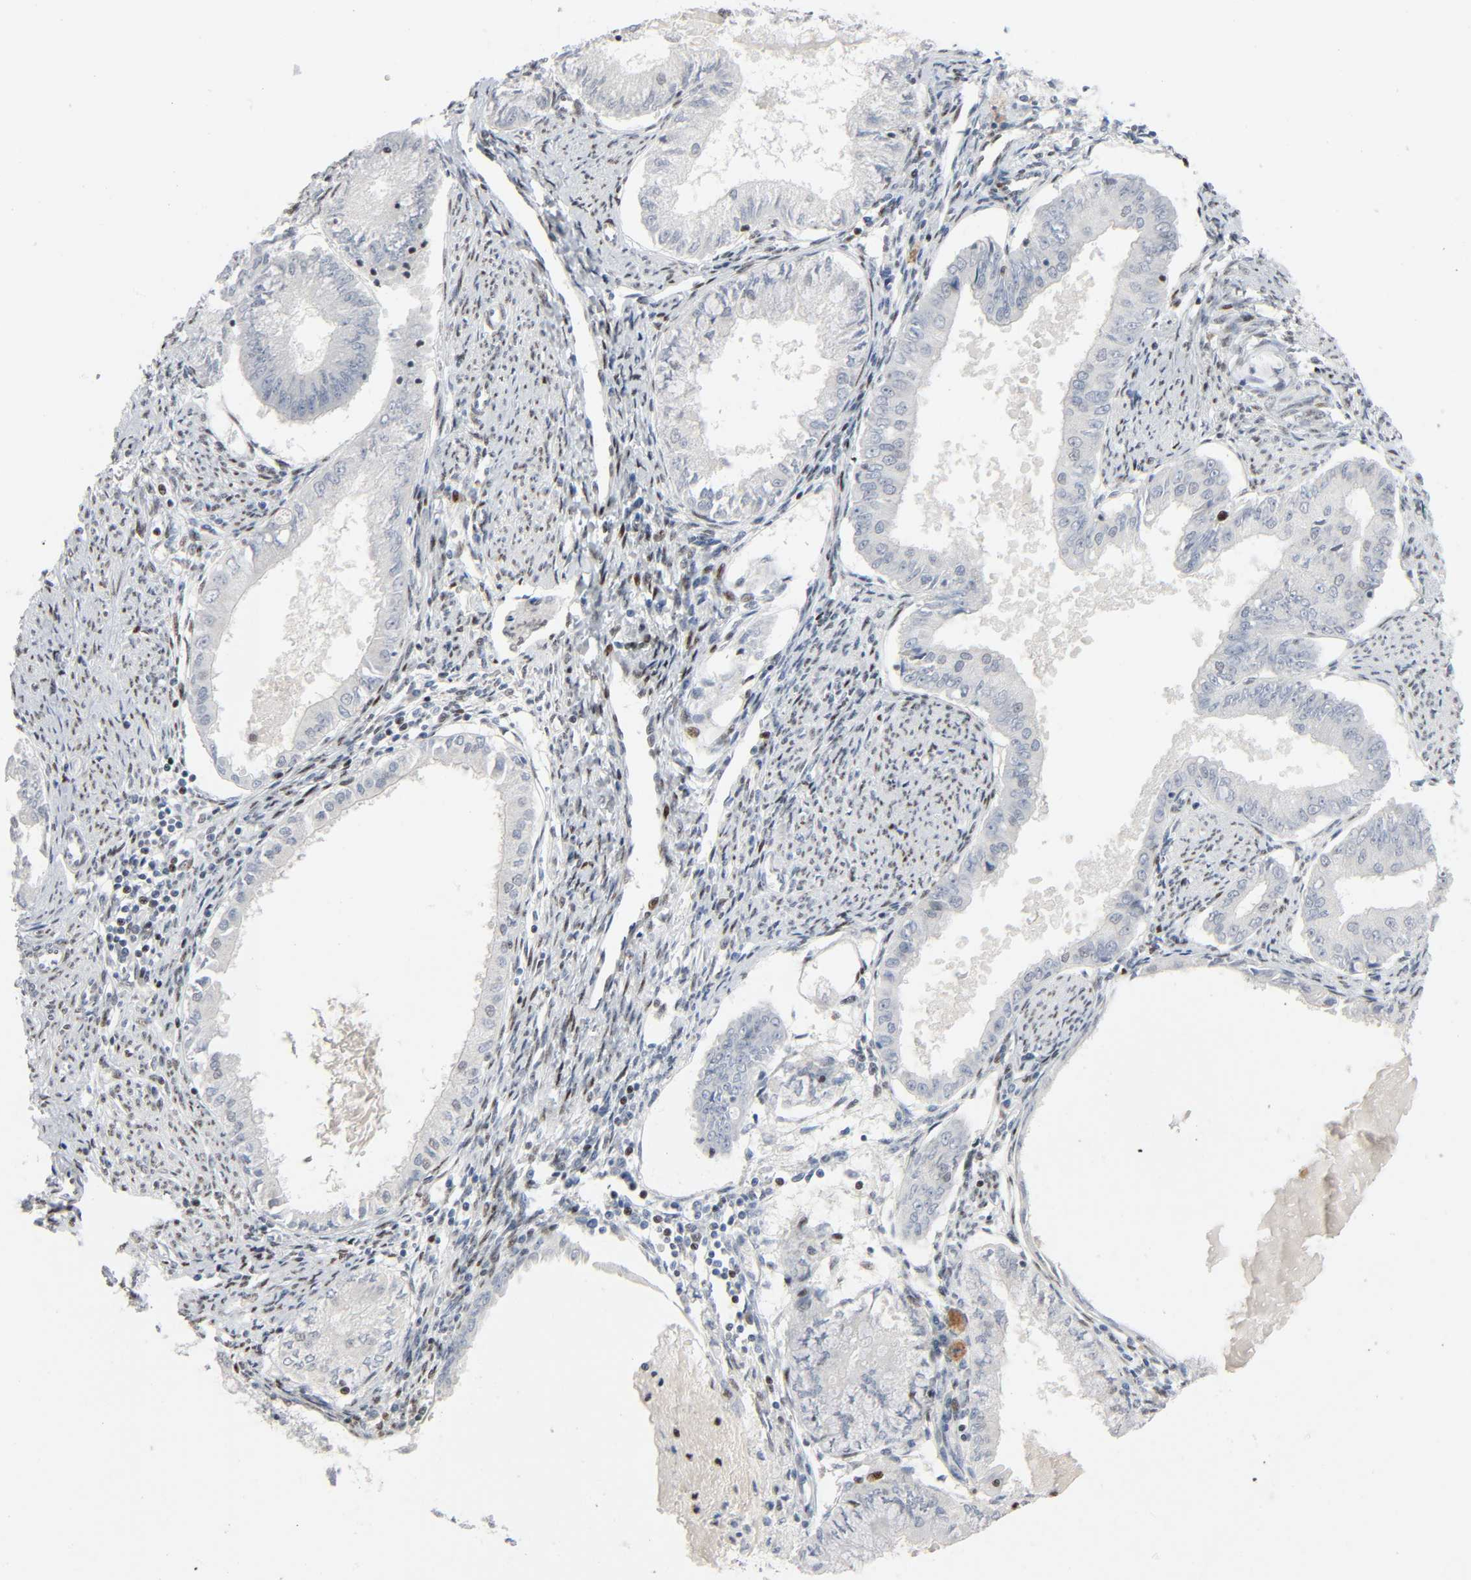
{"staining": {"intensity": "moderate", "quantity": "<25%", "location": "nuclear"}, "tissue": "endometrial cancer", "cell_type": "Tumor cells", "image_type": "cancer", "snomed": [{"axis": "morphology", "description": "Adenocarcinoma, NOS"}, {"axis": "topography", "description": "Endometrium"}], "caption": "IHC histopathology image of neoplastic tissue: endometrial cancer stained using IHC shows low levels of moderate protein expression localized specifically in the nuclear of tumor cells, appearing as a nuclear brown color.", "gene": "CREBBP", "patient": {"sex": "female", "age": 59}}